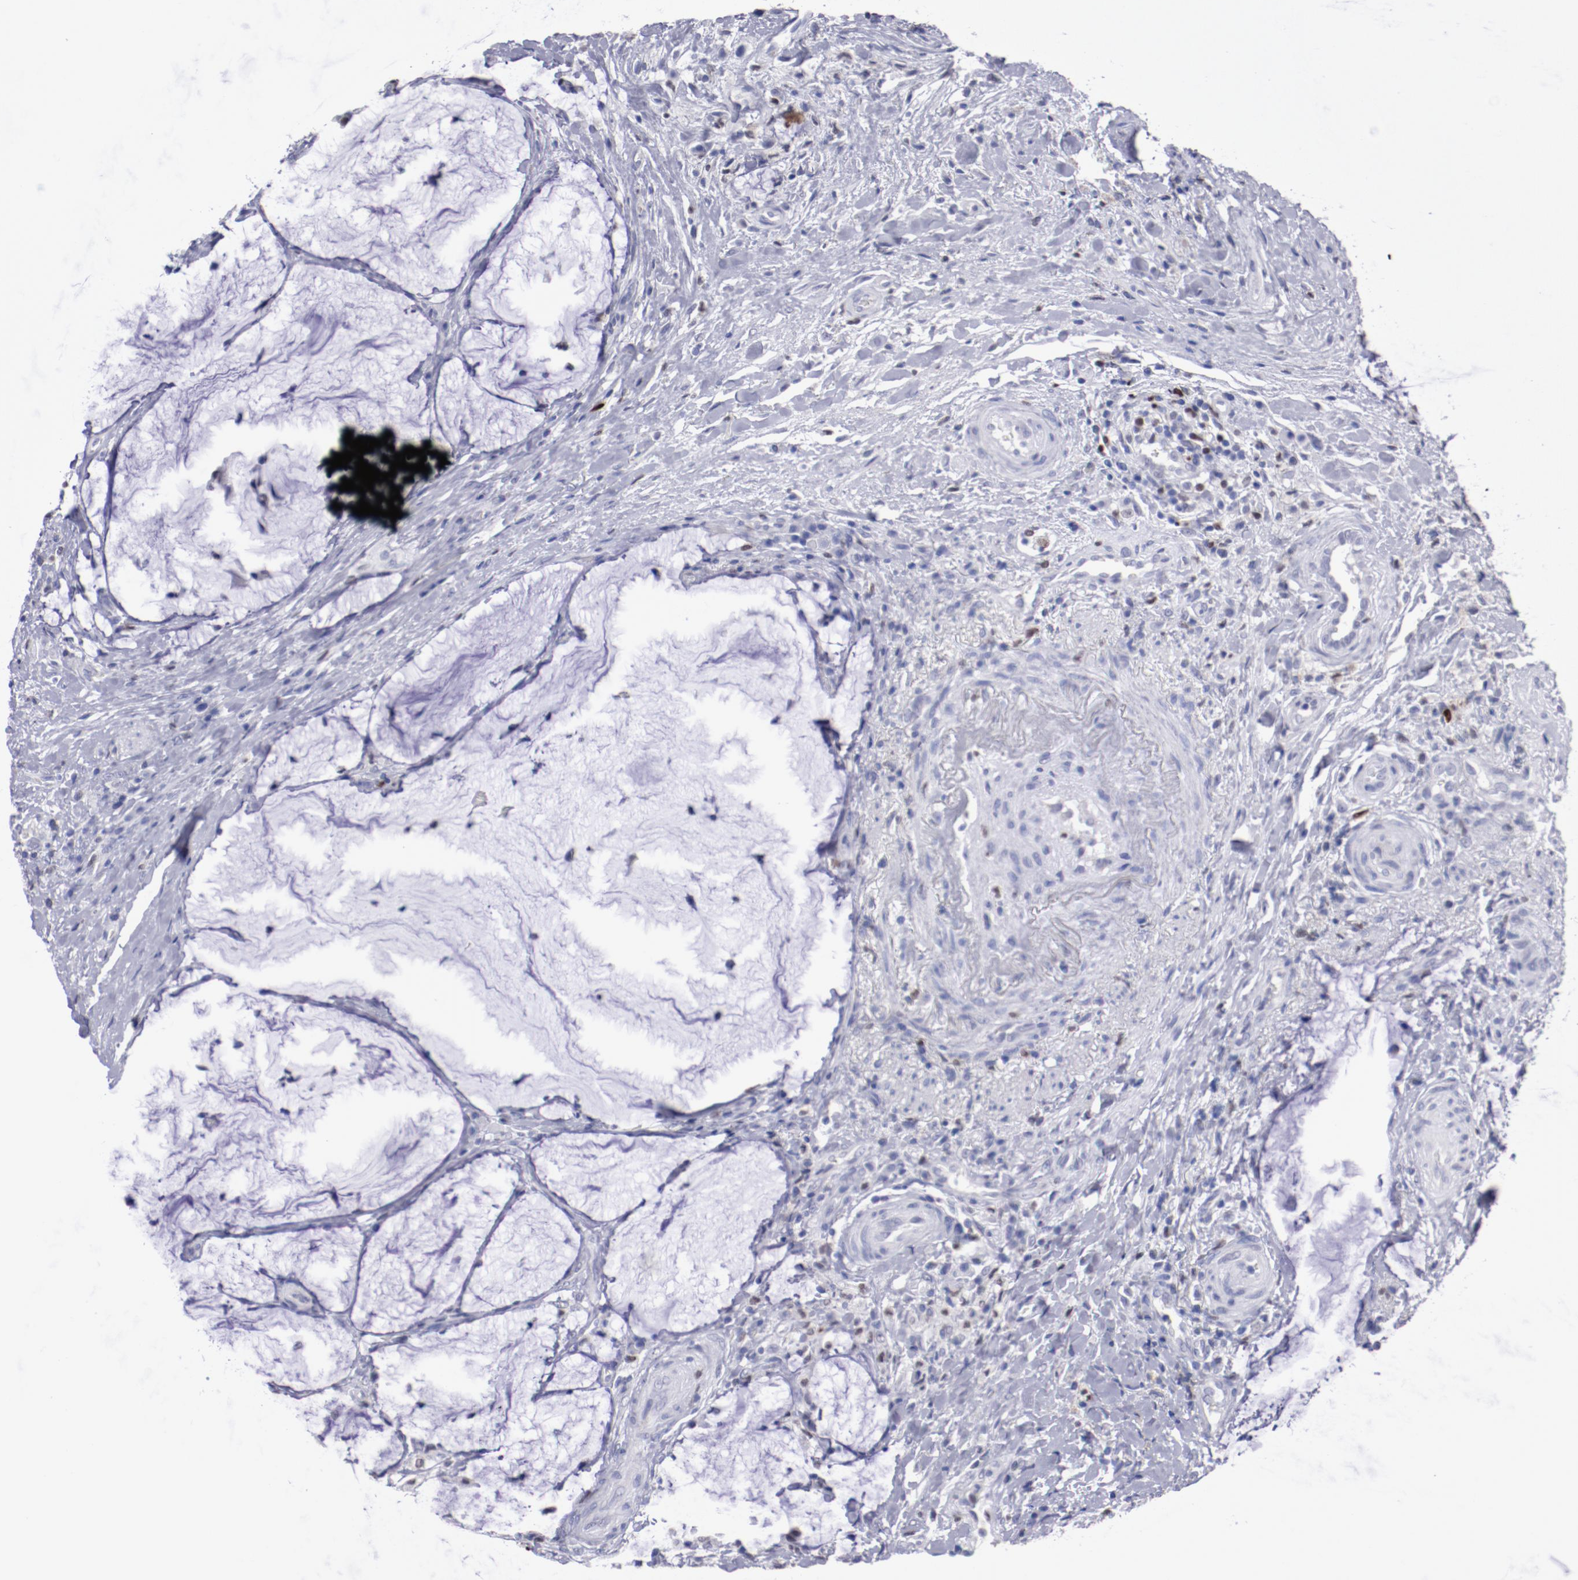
{"staining": {"intensity": "negative", "quantity": "none", "location": "none"}, "tissue": "colorectal cancer", "cell_type": "Tumor cells", "image_type": "cancer", "snomed": [{"axis": "morphology", "description": "Adenocarcinoma, NOS"}, {"axis": "topography", "description": "Rectum"}], "caption": "IHC image of neoplastic tissue: colorectal cancer (adenocarcinoma) stained with DAB (3,3'-diaminobenzidine) exhibits no significant protein staining in tumor cells.", "gene": "IRF8", "patient": {"sex": "female", "age": 71}}